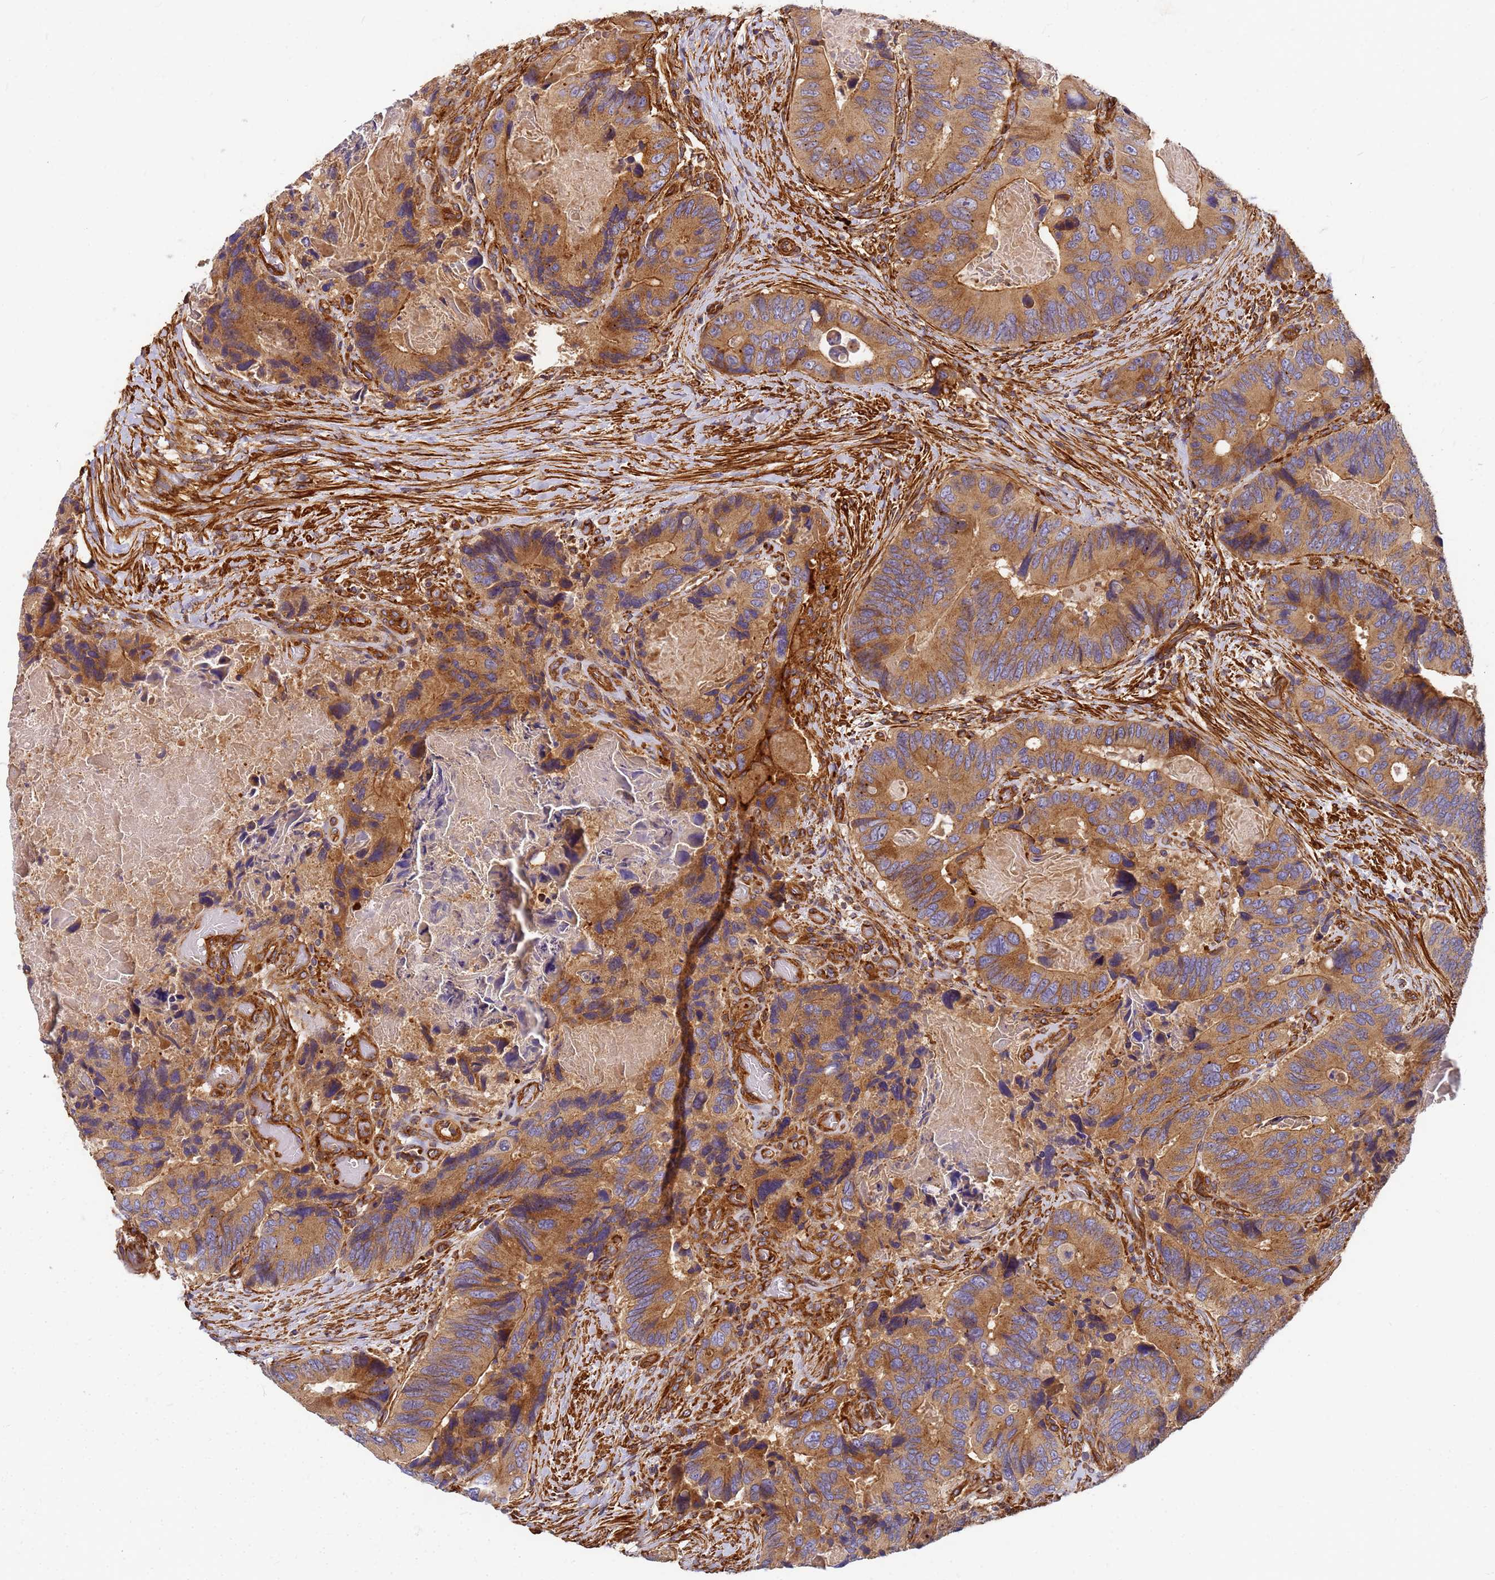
{"staining": {"intensity": "moderate", "quantity": ">75%", "location": "cytoplasmic/membranous"}, "tissue": "colorectal cancer", "cell_type": "Tumor cells", "image_type": "cancer", "snomed": [{"axis": "morphology", "description": "Adenocarcinoma, NOS"}, {"axis": "topography", "description": "Colon"}], "caption": "Brown immunohistochemical staining in colorectal adenocarcinoma demonstrates moderate cytoplasmic/membranous expression in about >75% of tumor cells.", "gene": "C2CD5", "patient": {"sex": "male", "age": 84}}